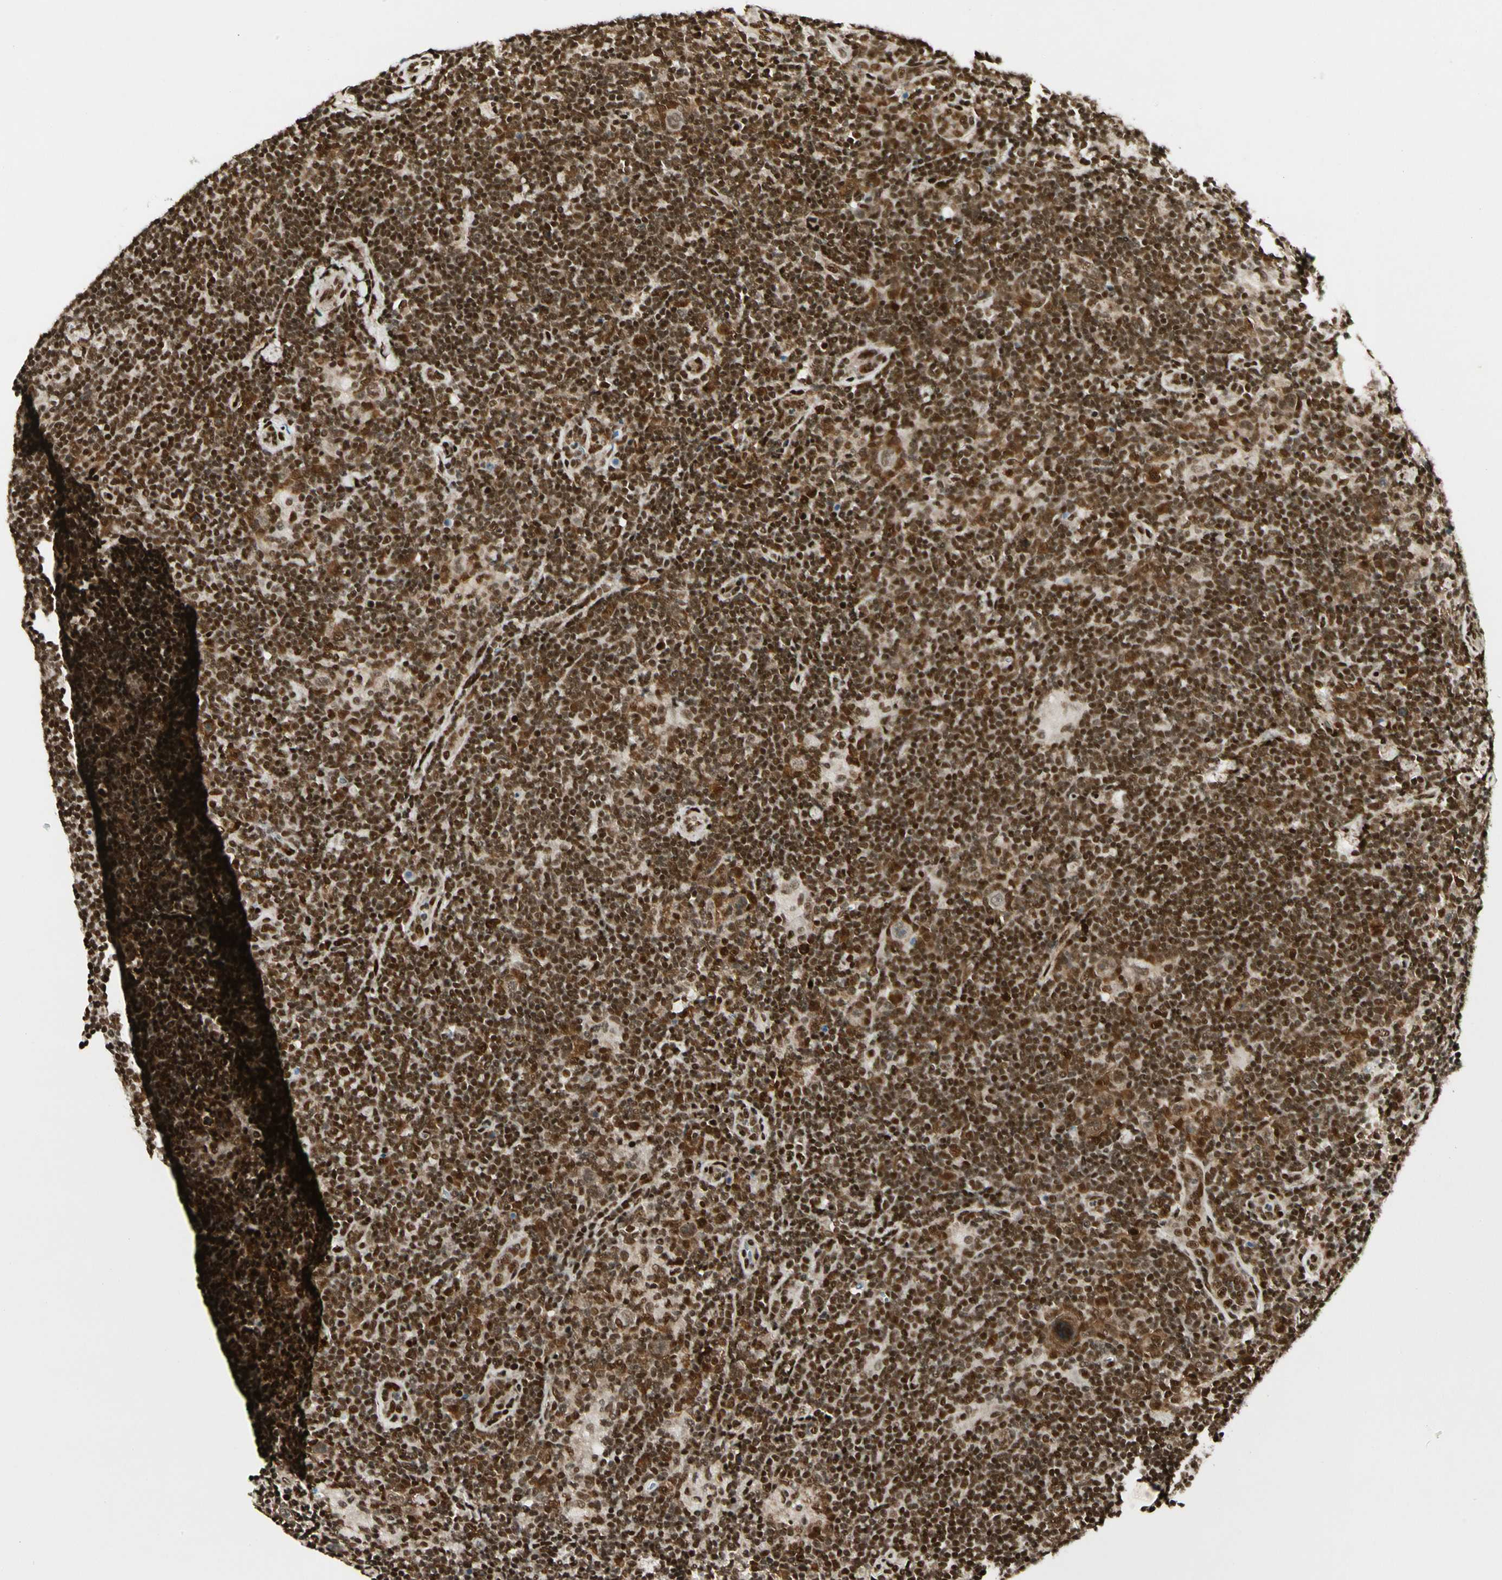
{"staining": {"intensity": "moderate", "quantity": ">75%", "location": "nuclear"}, "tissue": "lymphoma", "cell_type": "Tumor cells", "image_type": "cancer", "snomed": [{"axis": "morphology", "description": "Hodgkin's disease, NOS"}, {"axis": "topography", "description": "Lymph node"}], "caption": "Tumor cells display medium levels of moderate nuclear staining in about >75% of cells in human Hodgkin's disease.", "gene": "FUS", "patient": {"sex": "female", "age": 57}}